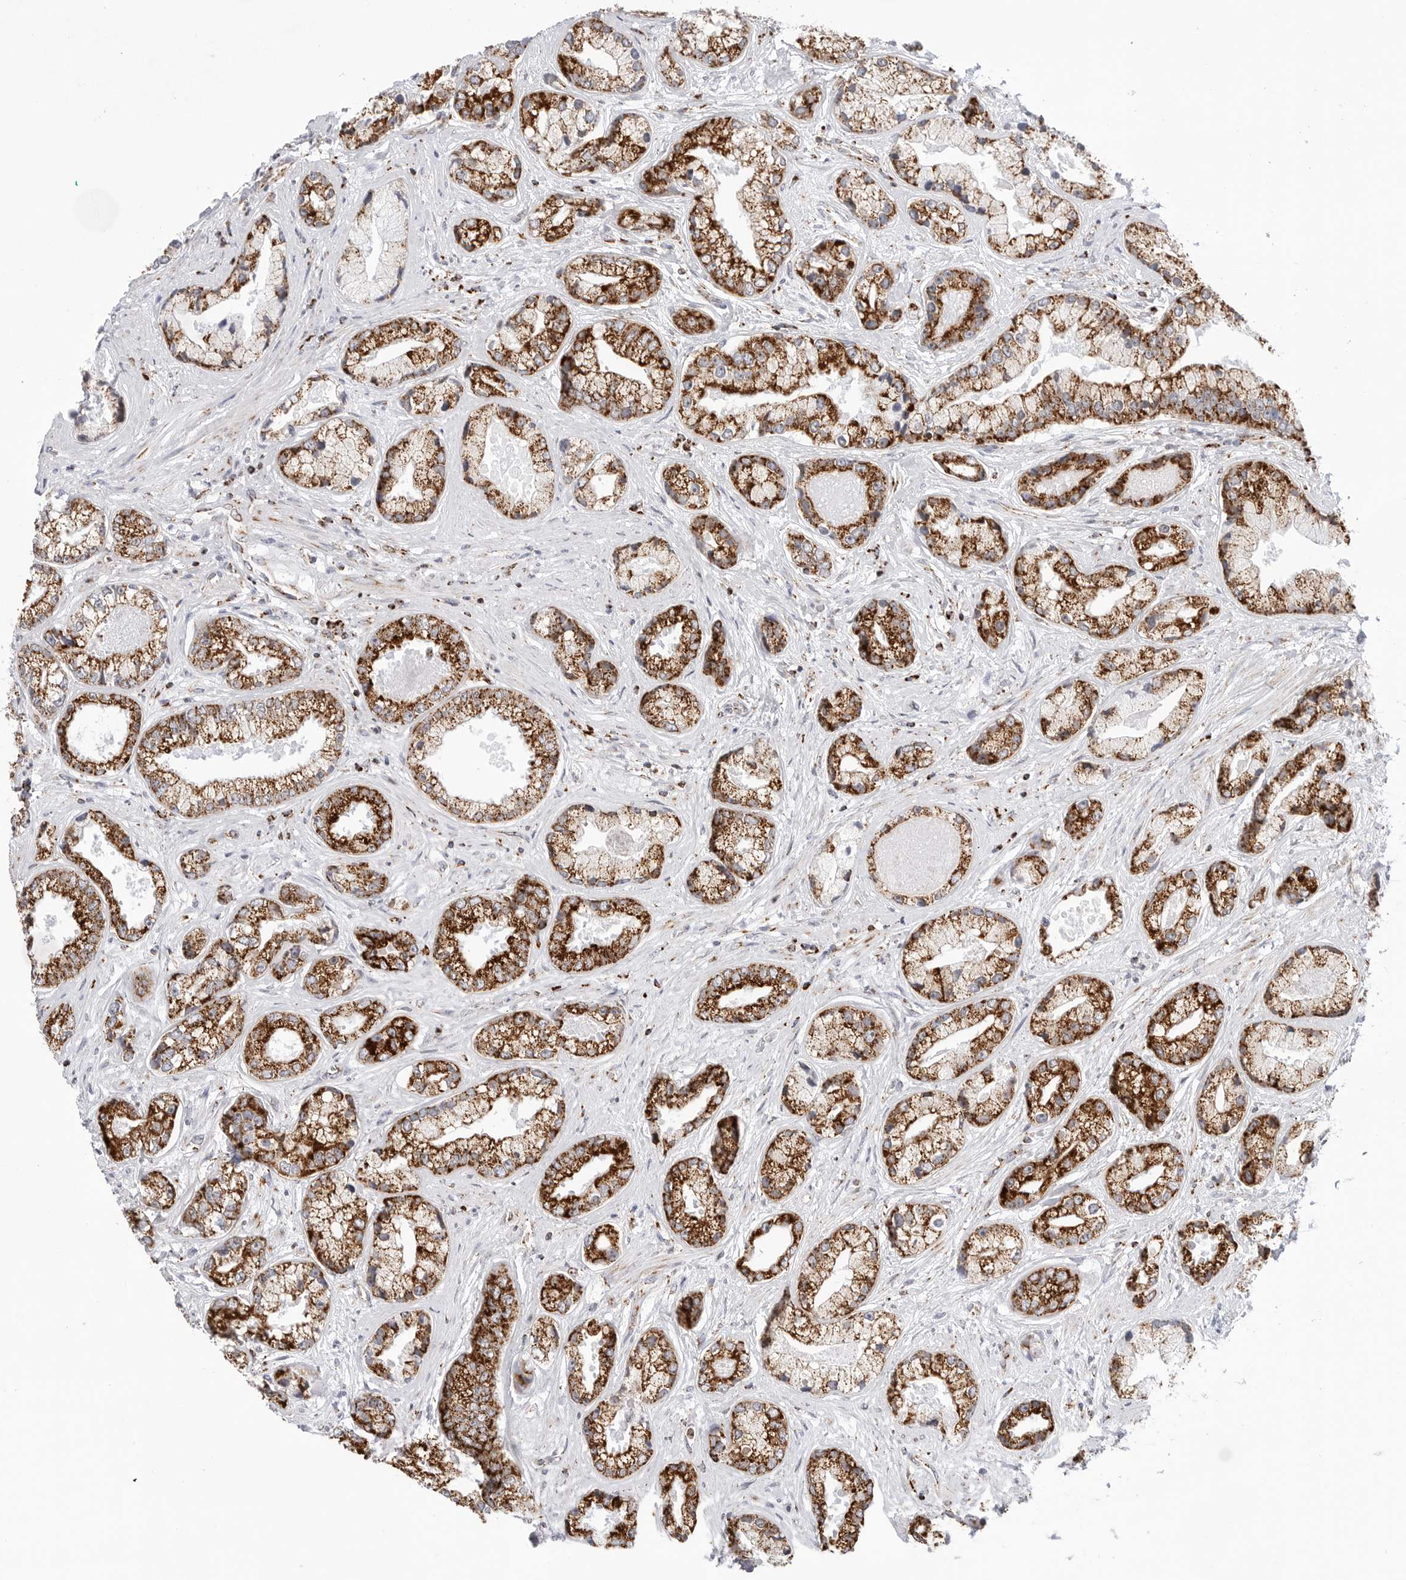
{"staining": {"intensity": "strong", "quantity": ">75%", "location": "cytoplasmic/membranous"}, "tissue": "prostate cancer", "cell_type": "Tumor cells", "image_type": "cancer", "snomed": [{"axis": "morphology", "description": "Adenocarcinoma, High grade"}, {"axis": "topography", "description": "Prostate"}], "caption": "High-magnification brightfield microscopy of high-grade adenocarcinoma (prostate) stained with DAB (3,3'-diaminobenzidine) (brown) and counterstained with hematoxylin (blue). tumor cells exhibit strong cytoplasmic/membranous expression is identified in approximately>75% of cells.", "gene": "ATP5IF1", "patient": {"sex": "male", "age": 61}}